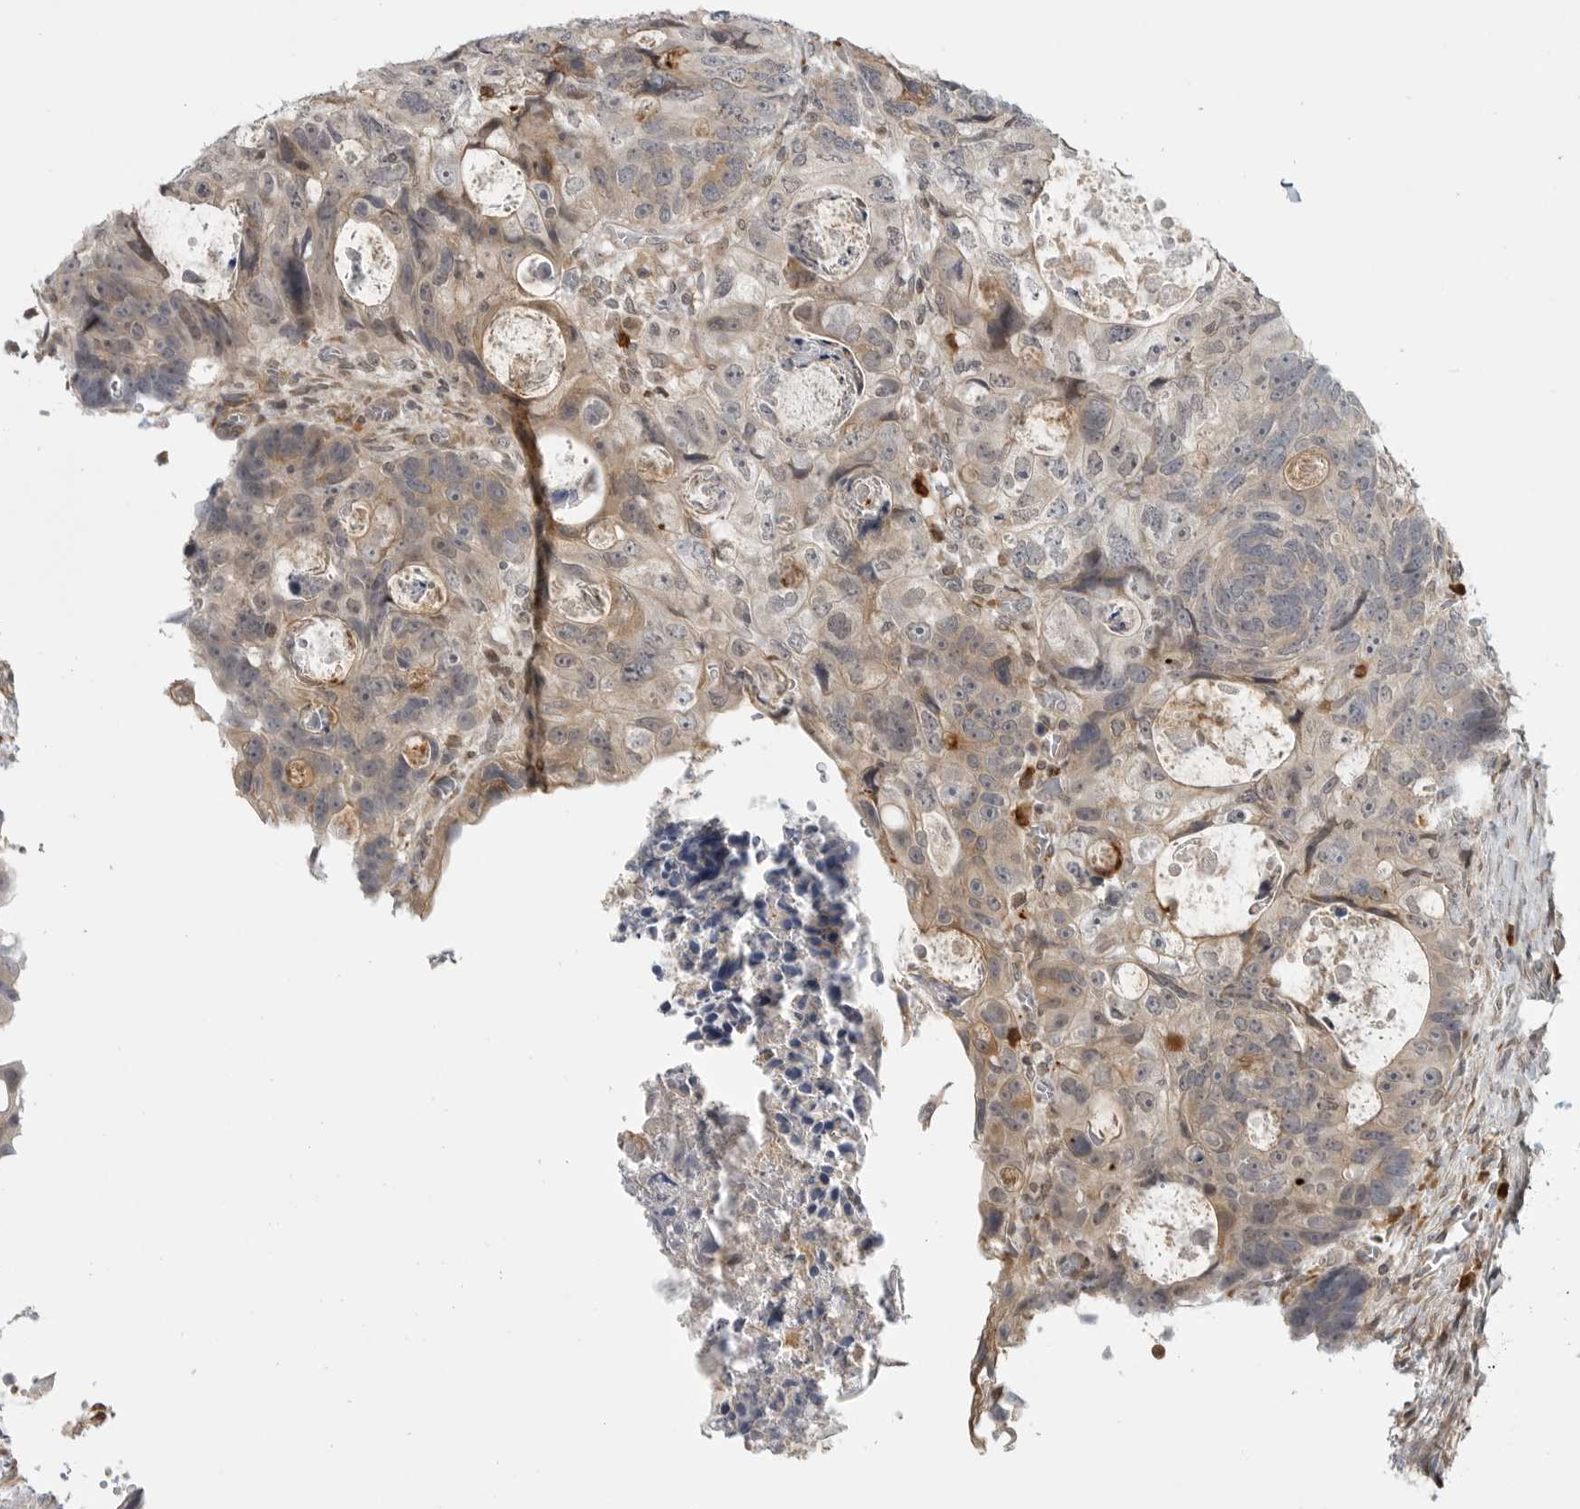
{"staining": {"intensity": "weak", "quantity": ">75%", "location": "cytoplasmic/membranous"}, "tissue": "colorectal cancer", "cell_type": "Tumor cells", "image_type": "cancer", "snomed": [{"axis": "morphology", "description": "Adenocarcinoma, NOS"}, {"axis": "topography", "description": "Rectum"}], "caption": "Immunohistochemistry (DAB) staining of human colorectal cancer (adenocarcinoma) demonstrates weak cytoplasmic/membranous protein staining in about >75% of tumor cells.", "gene": "CEP295NL", "patient": {"sex": "male", "age": 59}}